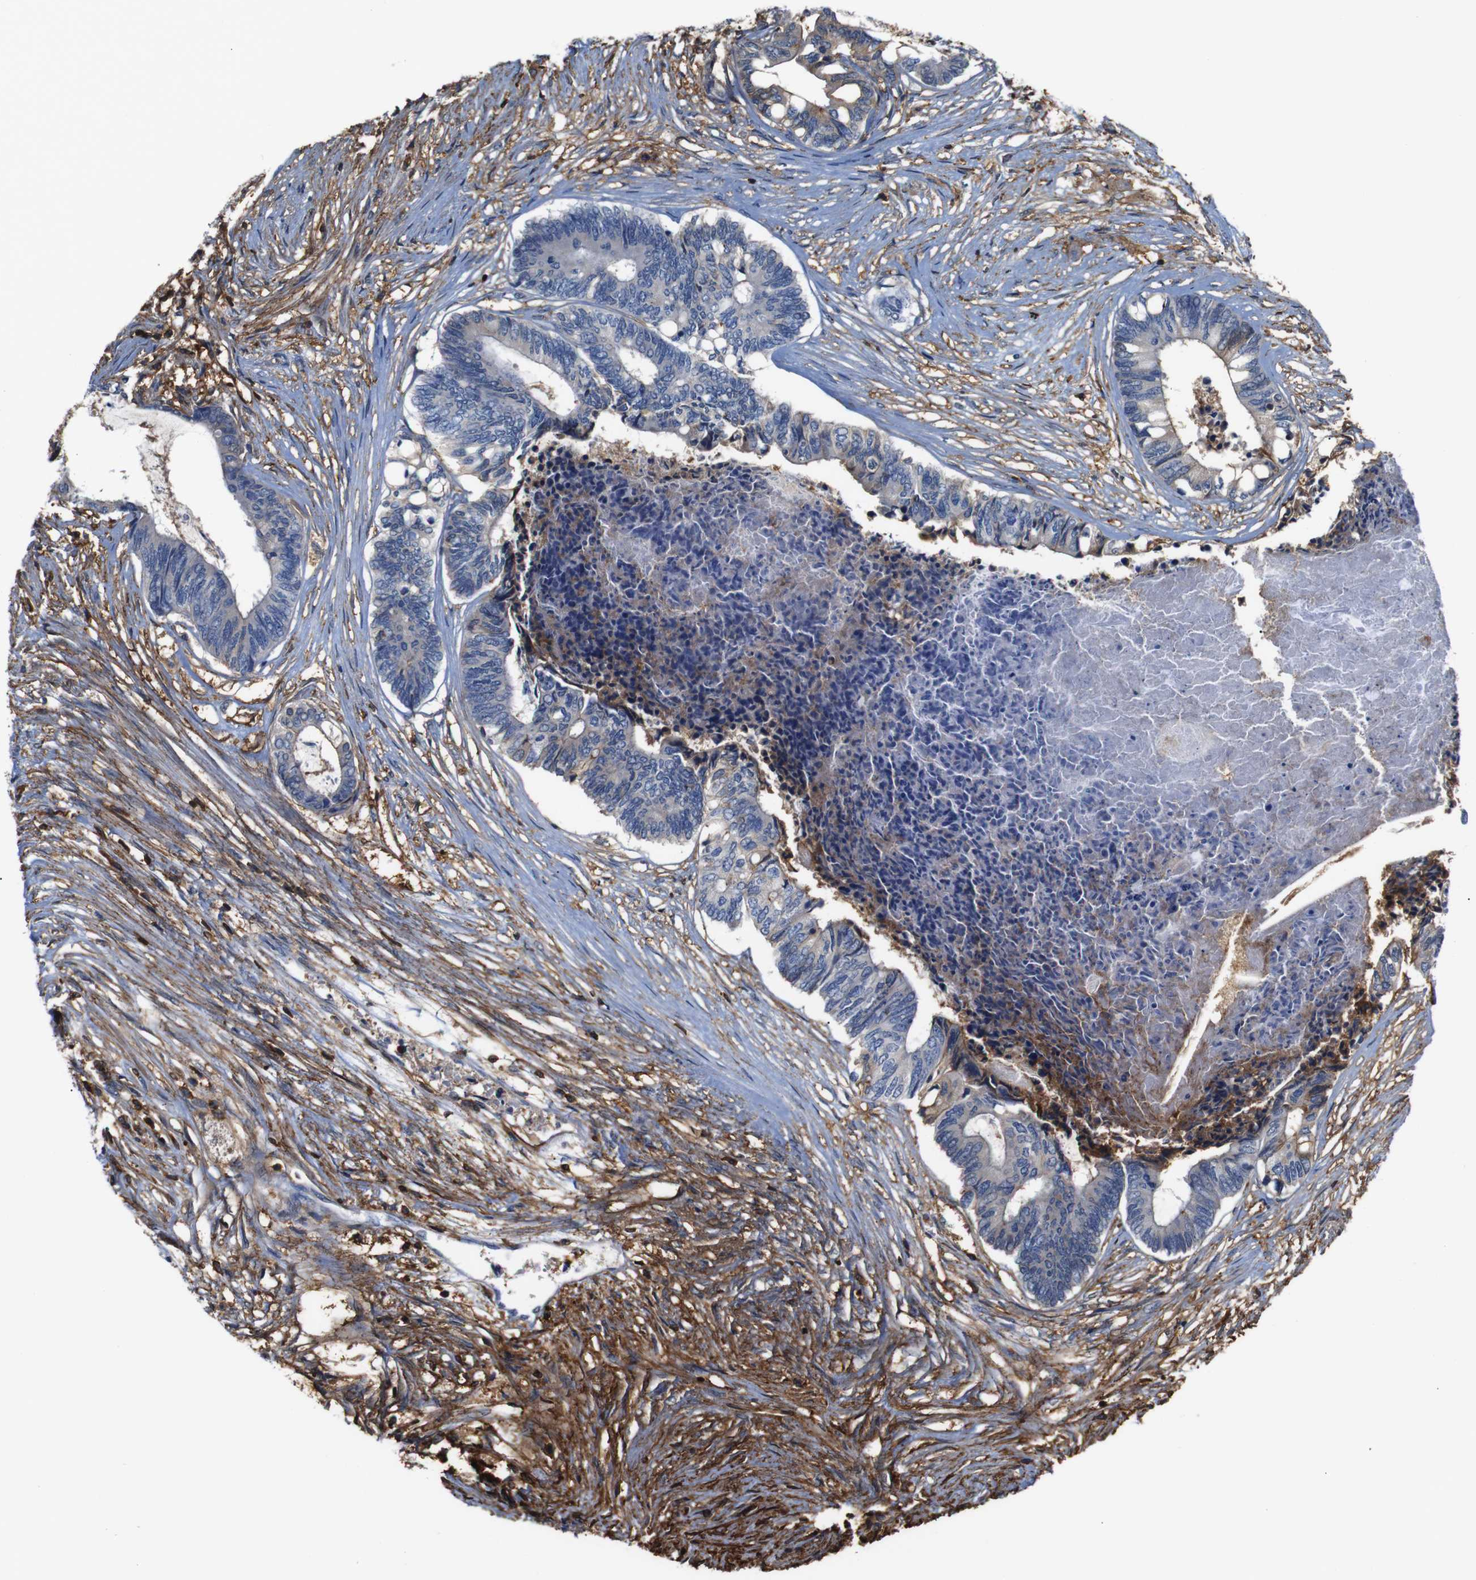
{"staining": {"intensity": "negative", "quantity": "none", "location": "none"}, "tissue": "colorectal cancer", "cell_type": "Tumor cells", "image_type": "cancer", "snomed": [{"axis": "morphology", "description": "Adenocarcinoma, NOS"}, {"axis": "topography", "description": "Rectum"}], "caption": "Colorectal cancer (adenocarcinoma) stained for a protein using immunohistochemistry (IHC) shows no expression tumor cells.", "gene": "PI4KA", "patient": {"sex": "male", "age": 63}}